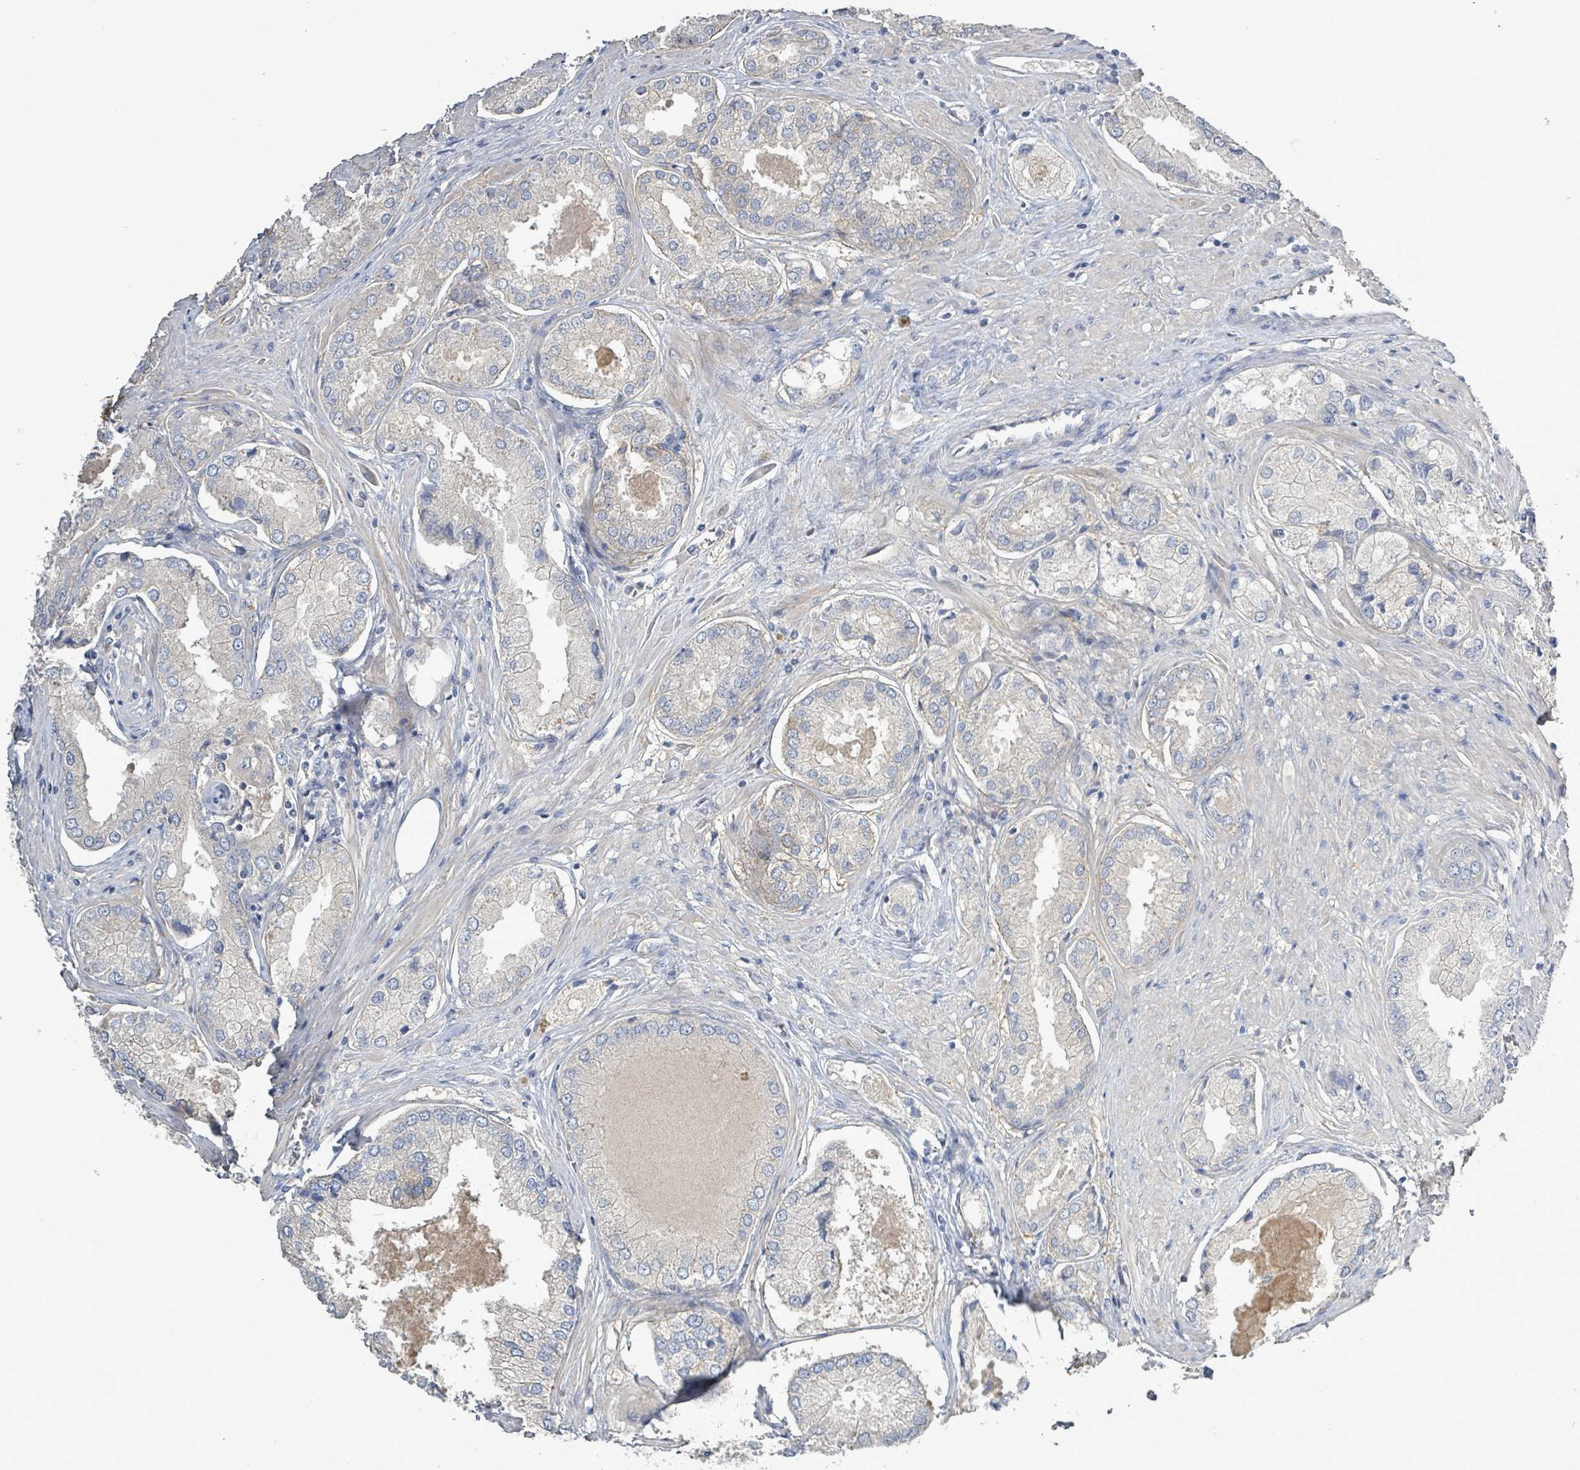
{"staining": {"intensity": "negative", "quantity": "none", "location": "none"}, "tissue": "prostate cancer", "cell_type": "Tumor cells", "image_type": "cancer", "snomed": [{"axis": "morphology", "description": "Adenocarcinoma, Low grade"}, {"axis": "topography", "description": "Prostate"}], "caption": "A high-resolution photomicrograph shows immunohistochemistry (IHC) staining of prostate cancer (low-grade adenocarcinoma), which shows no significant expression in tumor cells. The staining was performed using DAB to visualize the protein expression in brown, while the nuclei were stained in blue with hematoxylin (Magnification: 20x).", "gene": "KRAS", "patient": {"sex": "male", "age": 68}}